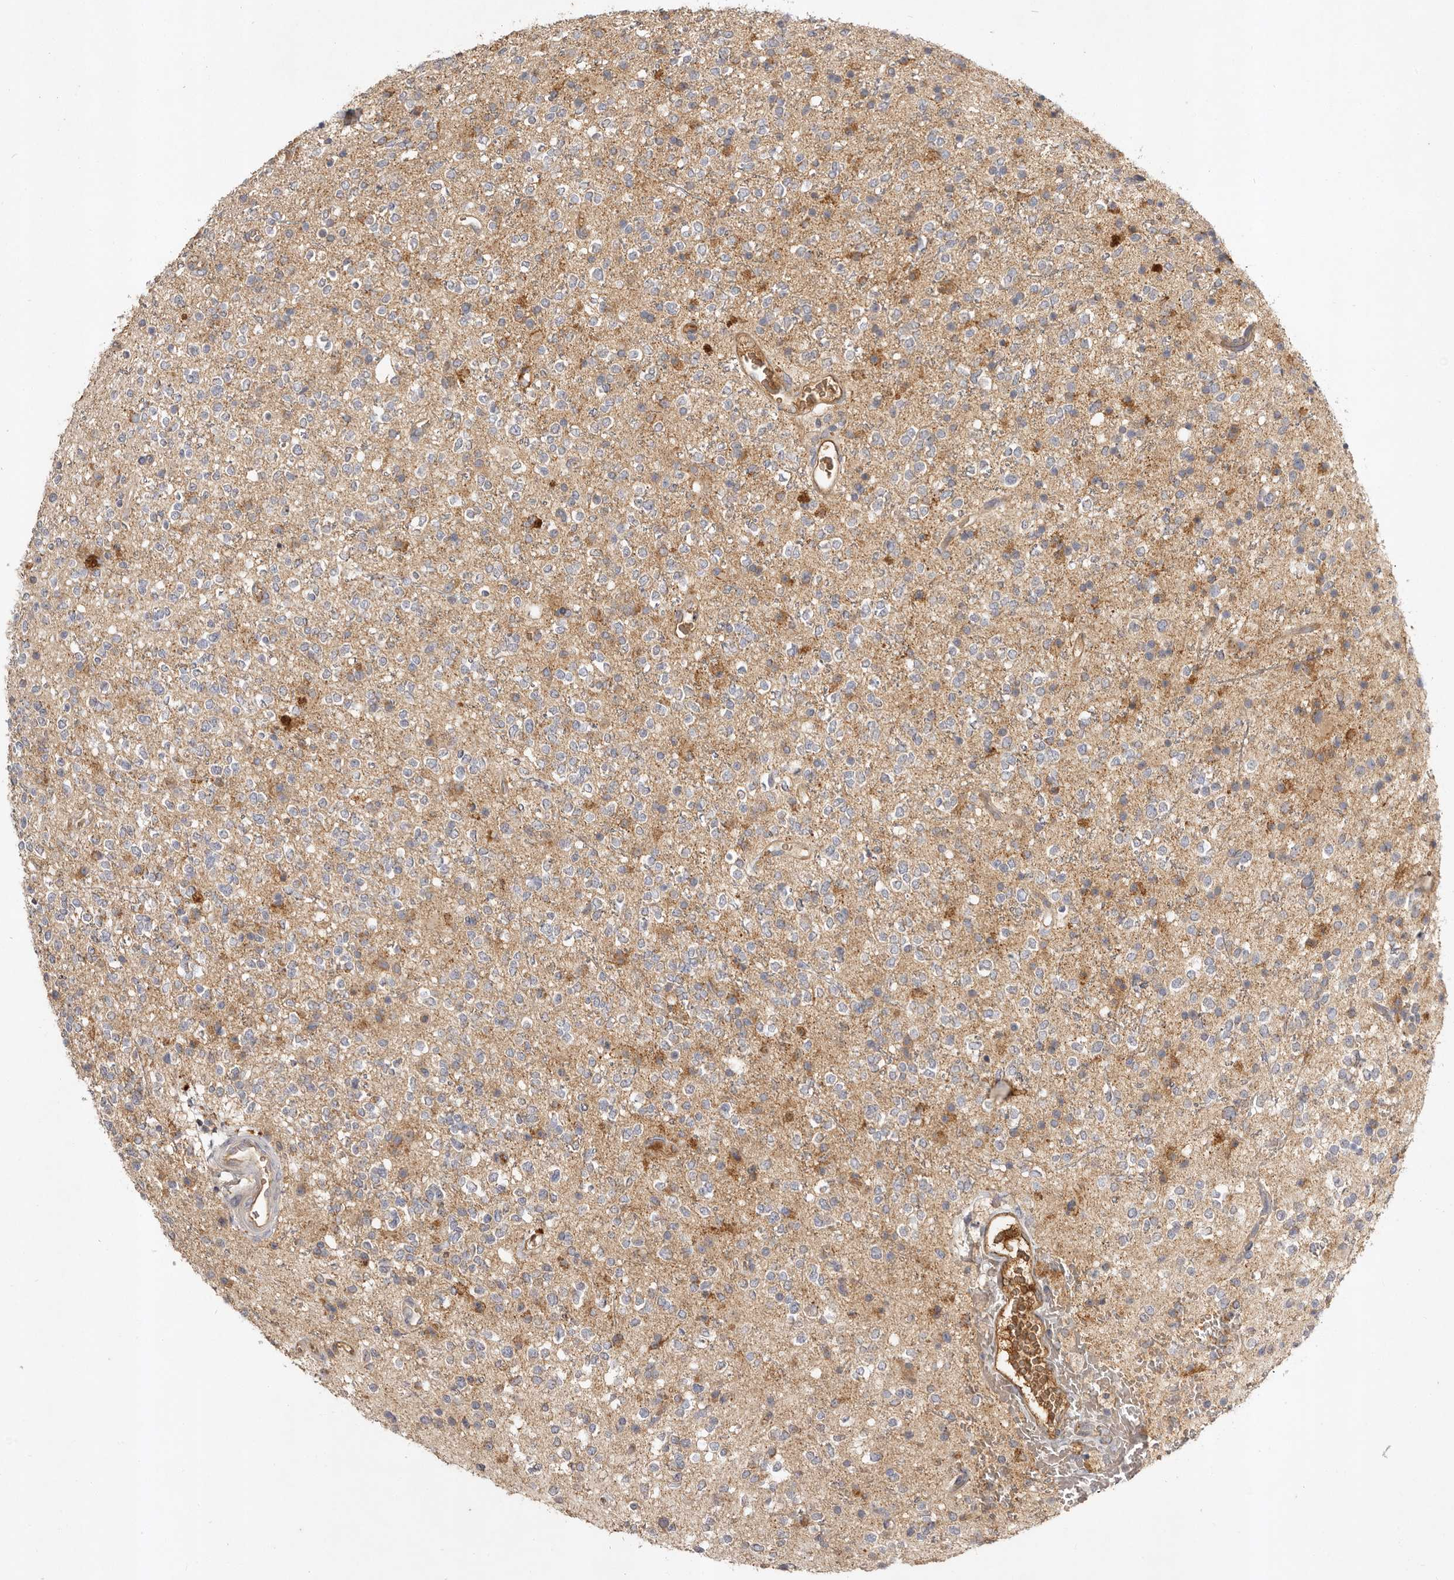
{"staining": {"intensity": "negative", "quantity": "none", "location": "none"}, "tissue": "glioma", "cell_type": "Tumor cells", "image_type": "cancer", "snomed": [{"axis": "morphology", "description": "Glioma, malignant, High grade"}, {"axis": "topography", "description": "Brain"}], "caption": "Histopathology image shows no significant protein positivity in tumor cells of malignant glioma (high-grade).", "gene": "ADAMTS9", "patient": {"sex": "male", "age": 34}}